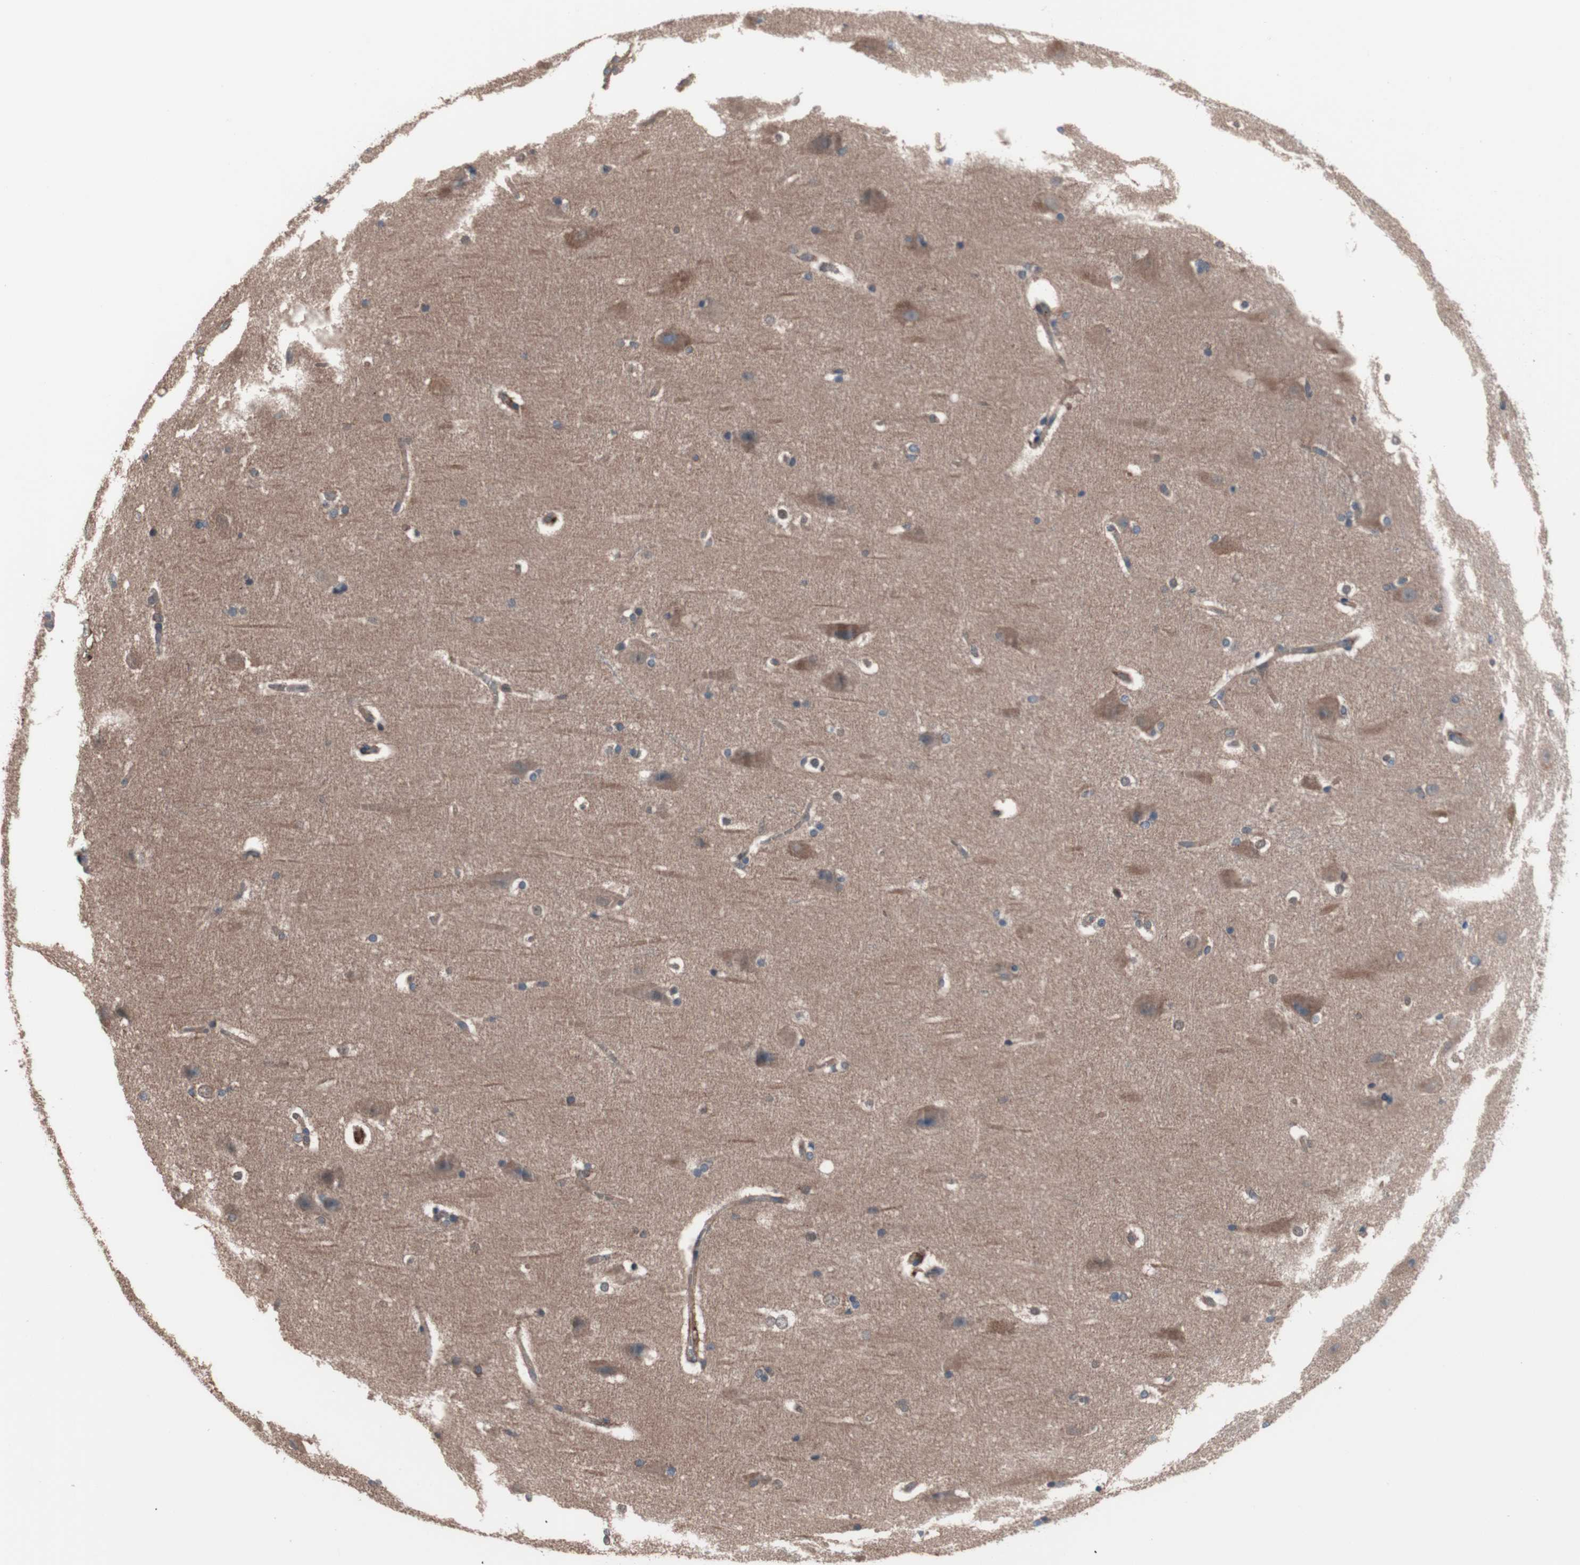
{"staining": {"intensity": "moderate", "quantity": "25%-75%", "location": "cytoplasmic/membranous"}, "tissue": "hippocampus", "cell_type": "Glial cells", "image_type": "normal", "snomed": [{"axis": "morphology", "description": "Normal tissue, NOS"}, {"axis": "topography", "description": "Hippocampus"}], "caption": "Immunohistochemistry (IHC) histopathology image of normal hippocampus: human hippocampus stained using IHC exhibits medium levels of moderate protein expression localized specifically in the cytoplasmic/membranous of glial cells, appearing as a cytoplasmic/membranous brown color.", "gene": "ATG7", "patient": {"sex": "female", "age": 19}}